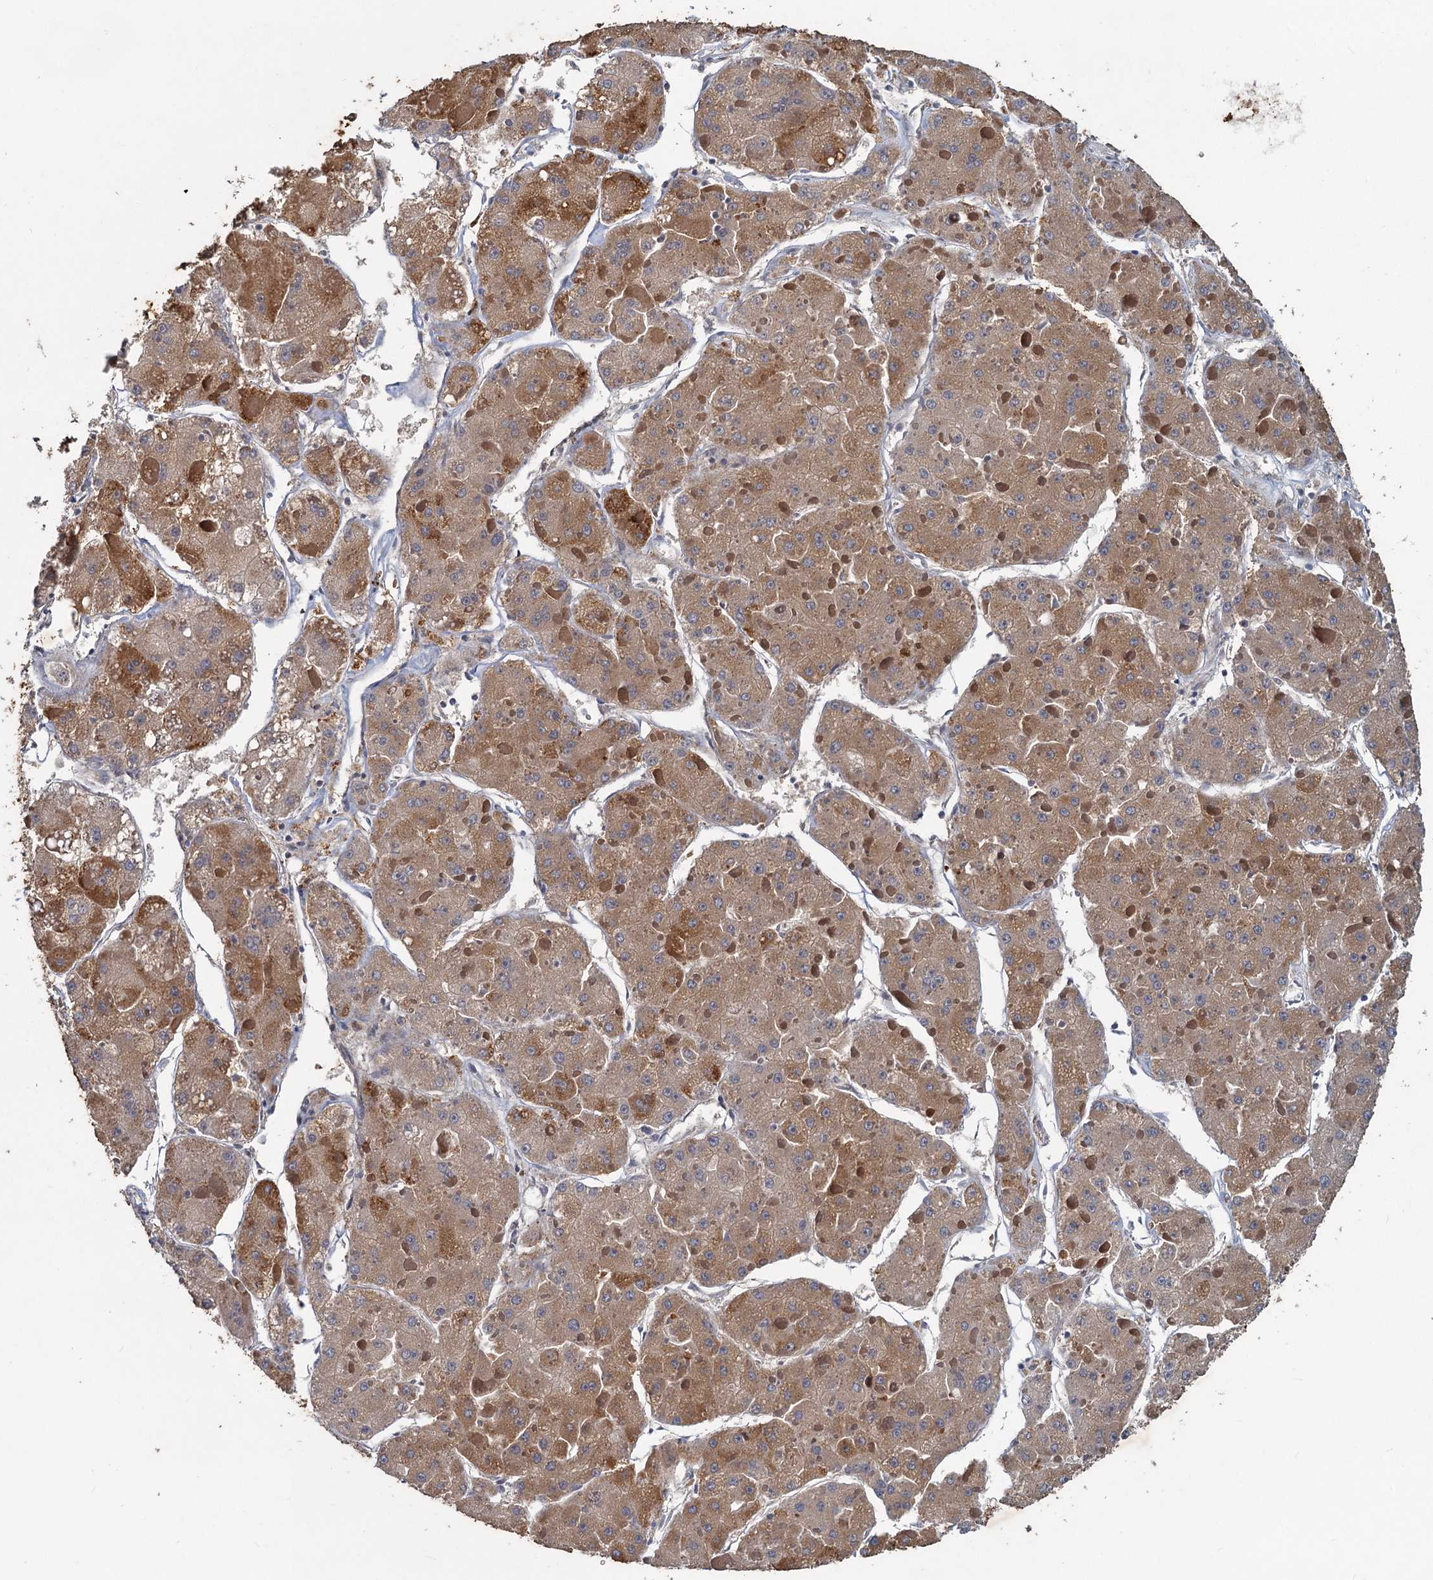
{"staining": {"intensity": "moderate", "quantity": ">75%", "location": "cytoplasmic/membranous"}, "tissue": "liver cancer", "cell_type": "Tumor cells", "image_type": "cancer", "snomed": [{"axis": "morphology", "description": "Carcinoma, Hepatocellular, NOS"}, {"axis": "topography", "description": "Liver"}], "caption": "About >75% of tumor cells in hepatocellular carcinoma (liver) exhibit moderate cytoplasmic/membranous protein staining as visualized by brown immunohistochemical staining.", "gene": "SLC2A7", "patient": {"sex": "female", "age": 73}}